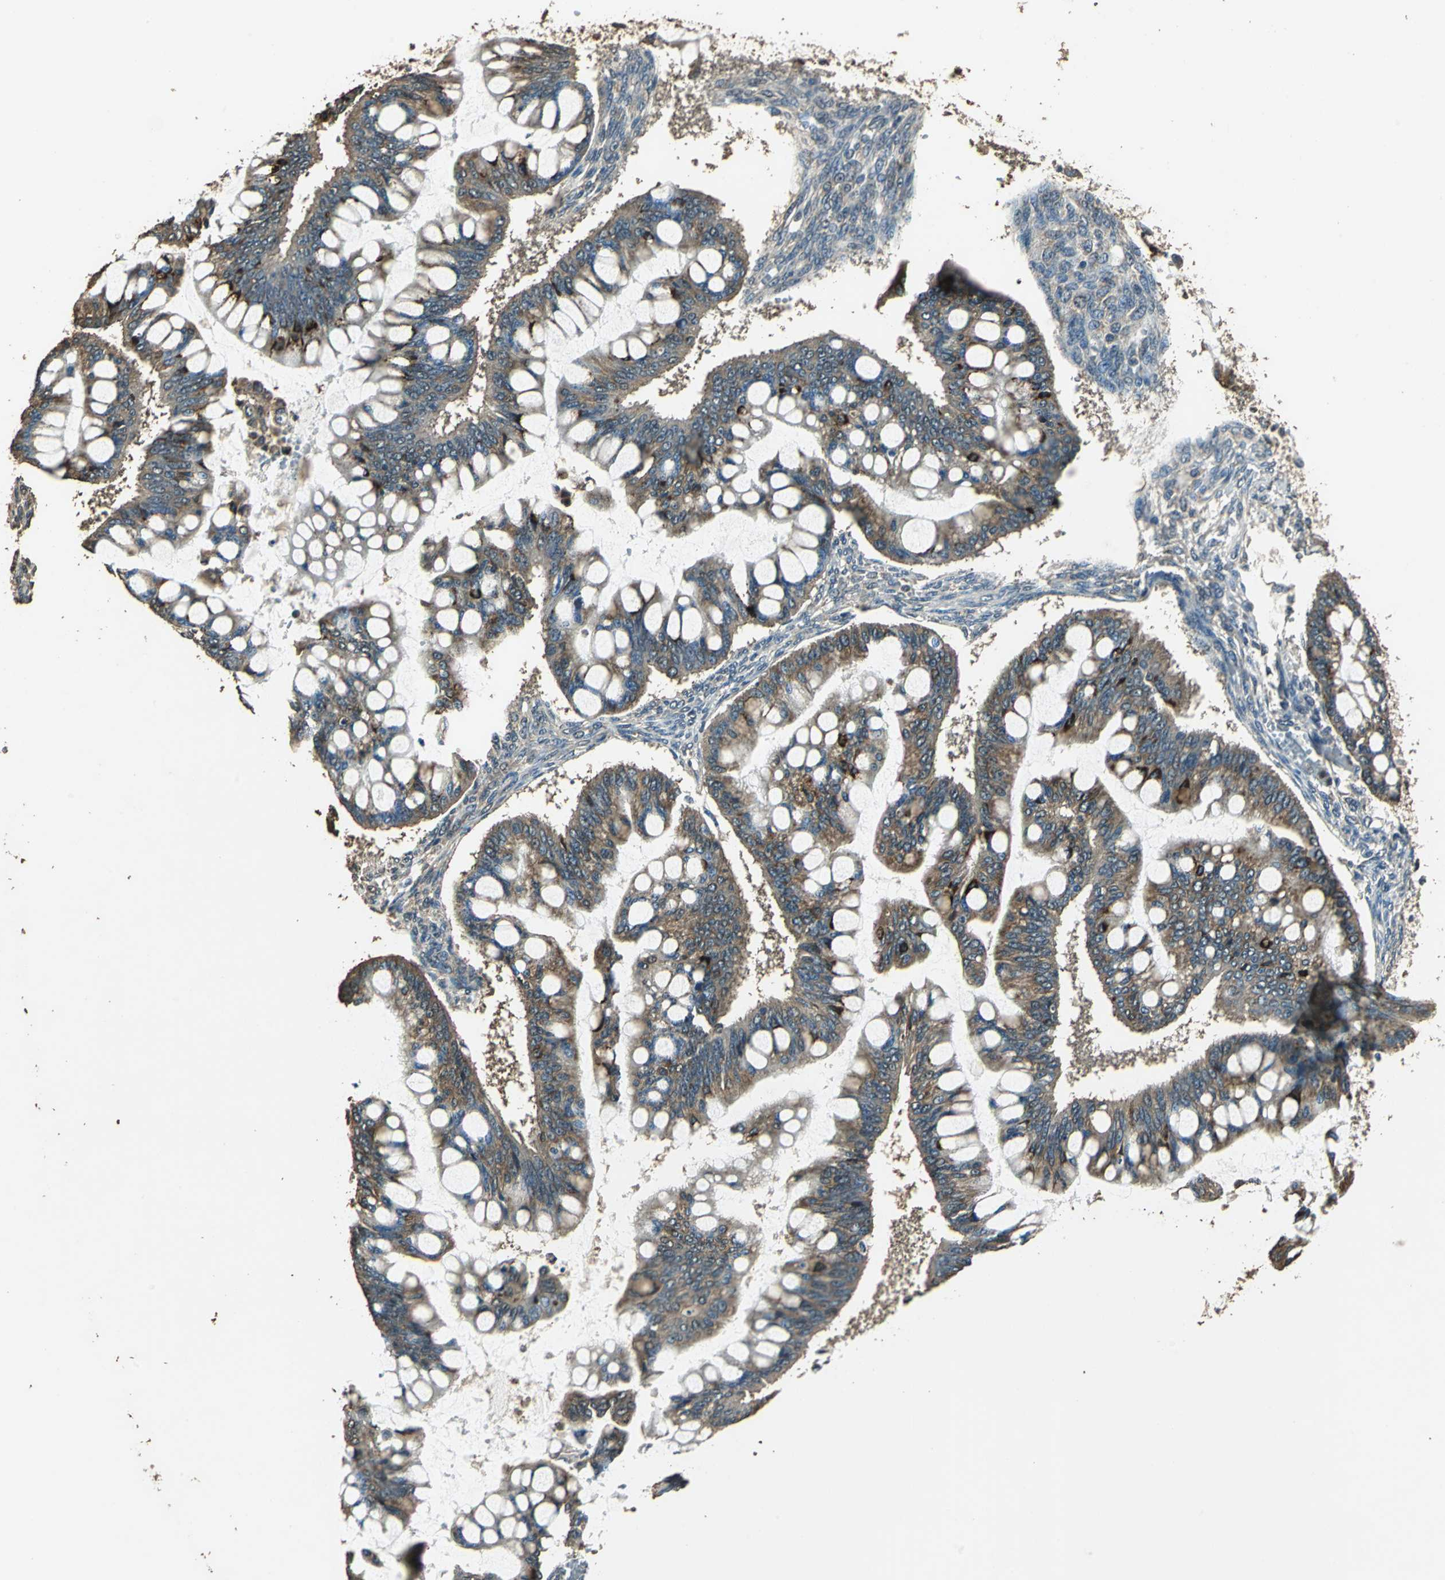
{"staining": {"intensity": "moderate", "quantity": ">75%", "location": "cytoplasmic/membranous"}, "tissue": "ovarian cancer", "cell_type": "Tumor cells", "image_type": "cancer", "snomed": [{"axis": "morphology", "description": "Cystadenocarcinoma, mucinous, NOS"}, {"axis": "topography", "description": "Ovary"}], "caption": "Ovarian mucinous cystadenocarcinoma stained for a protein reveals moderate cytoplasmic/membranous positivity in tumor cells.", "gene": "TMPRSS4", "patient": {"sex": "female", "age": 73}}